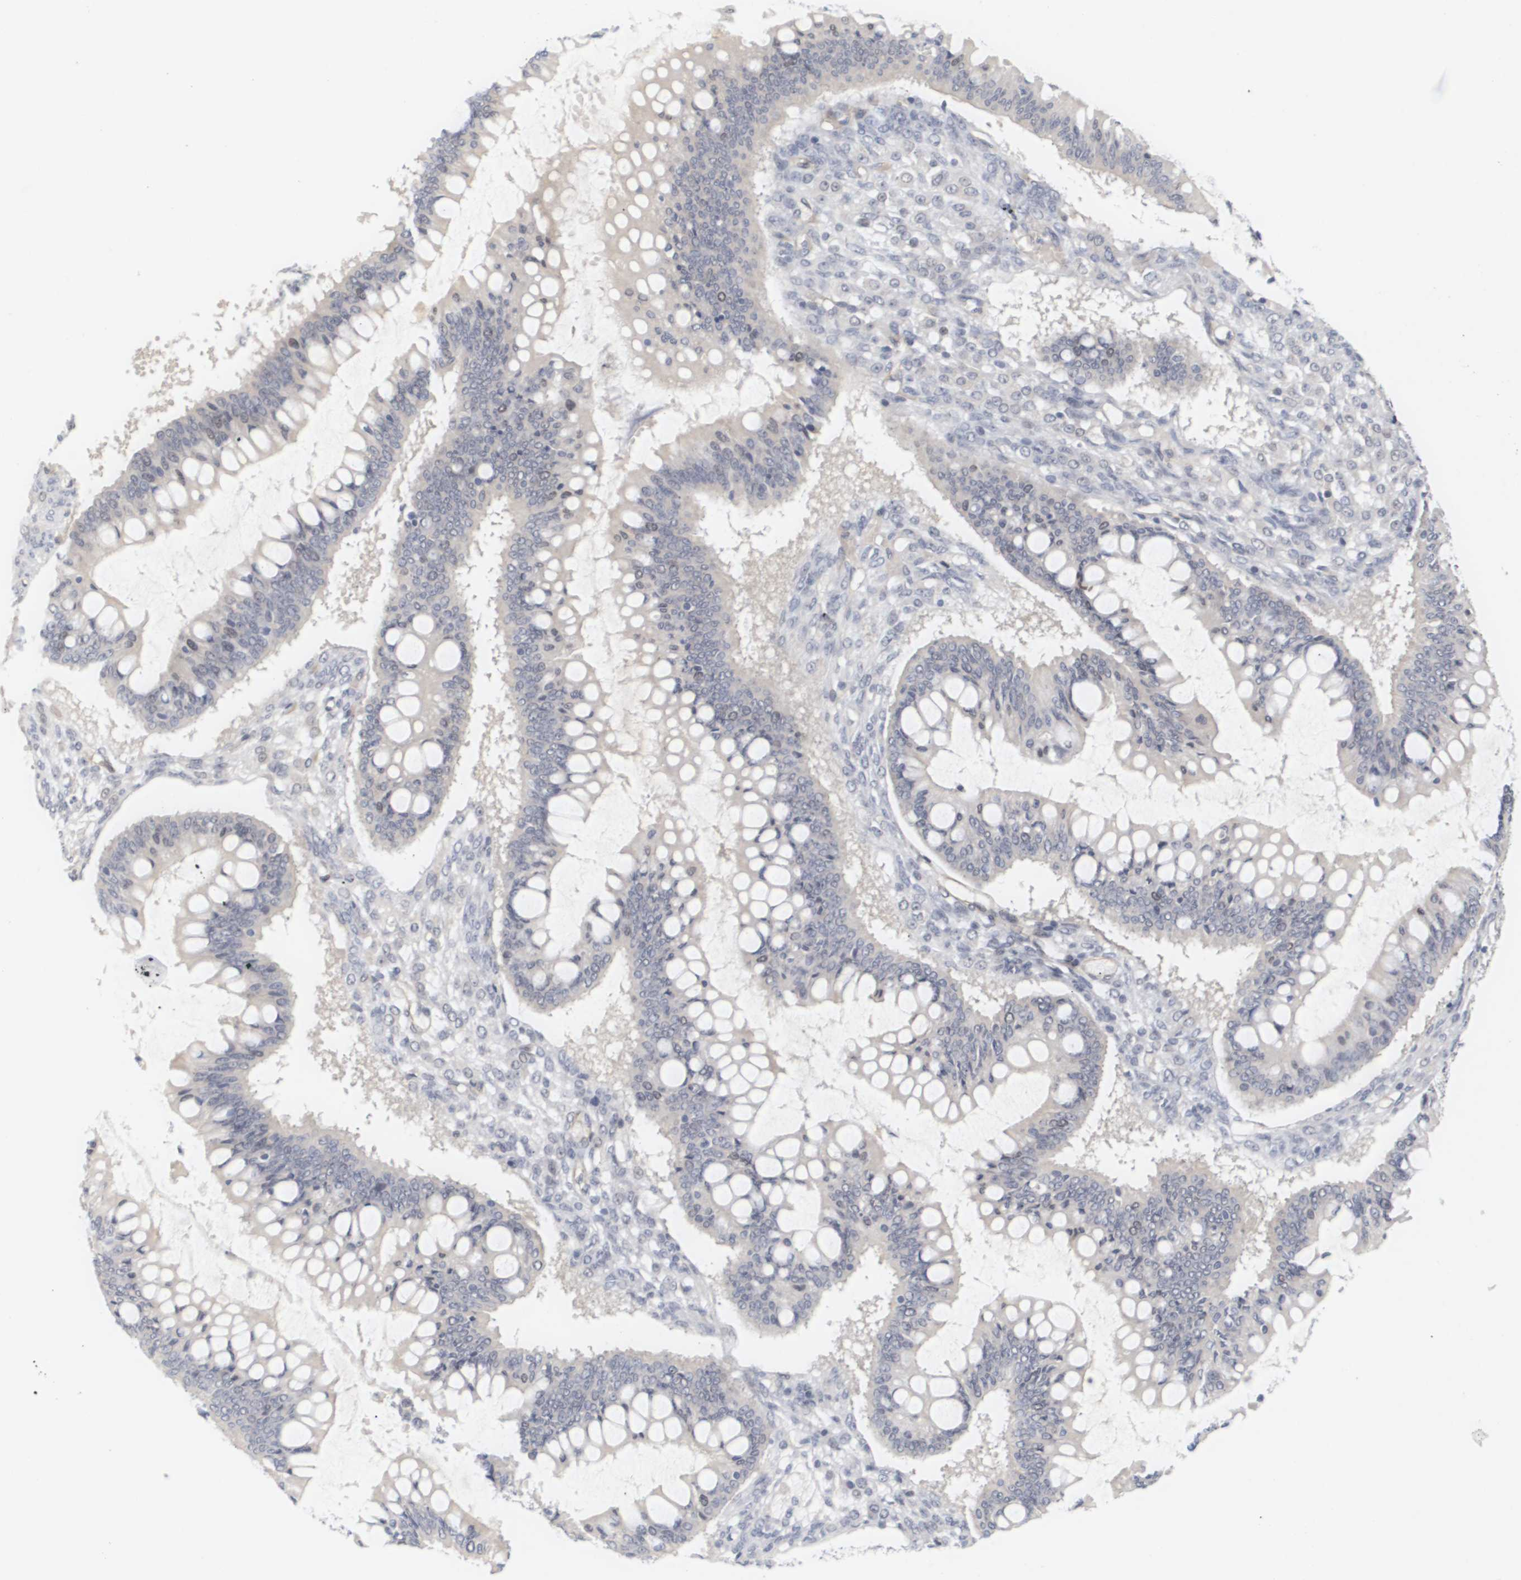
{"staining": {"intensity": "negative", "quantity": "none", "location": "none"}, "tissue": "ovarian cancer", "cell_type": "Tumor cells", "image_type": "cancer", "snomed": [{"axis": "morphology", "description": "Cystadenocarcinoma, mucinous, NOS"}, {"axis": "topography", "description": "Ovary"}], "caption": "Tumor cells are negative for protein expression in human ovarian mucinous cystadenocarcinoma.", "gene": "CYB561", "patient": {"sex": "female", "age": 73}}